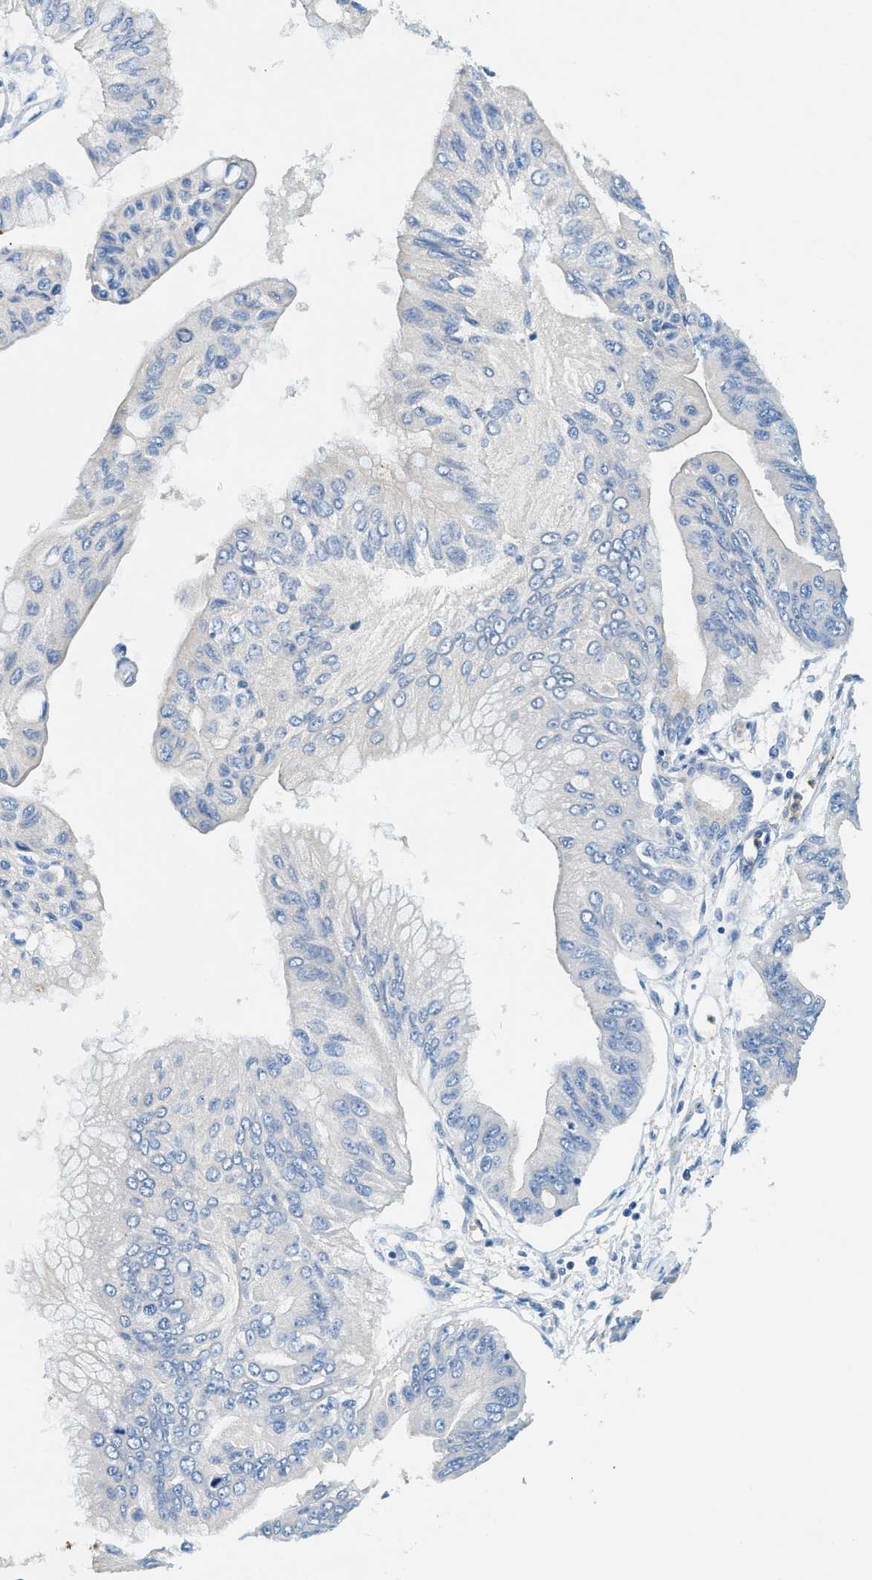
{"staining": {"intensity": "negative", "quantity": "none", "location": "none"}, "tissue": "pancreatic cancer", "cell_type": "Tumor cells", "image_type": "cancer", "snomed": [{"axis": "morphology", "description": "Adenocarcinoma, NOS"}, {"axis": "topography", "description": "Pancreas"}], "caption": "A histopathology image of pancreatic cancer (adenocarcinoma) stained for a protein displays no brown staining in tumor cells.", "gene": "ZDHHC13", "patient": {"sex": "female", "age": 77}}